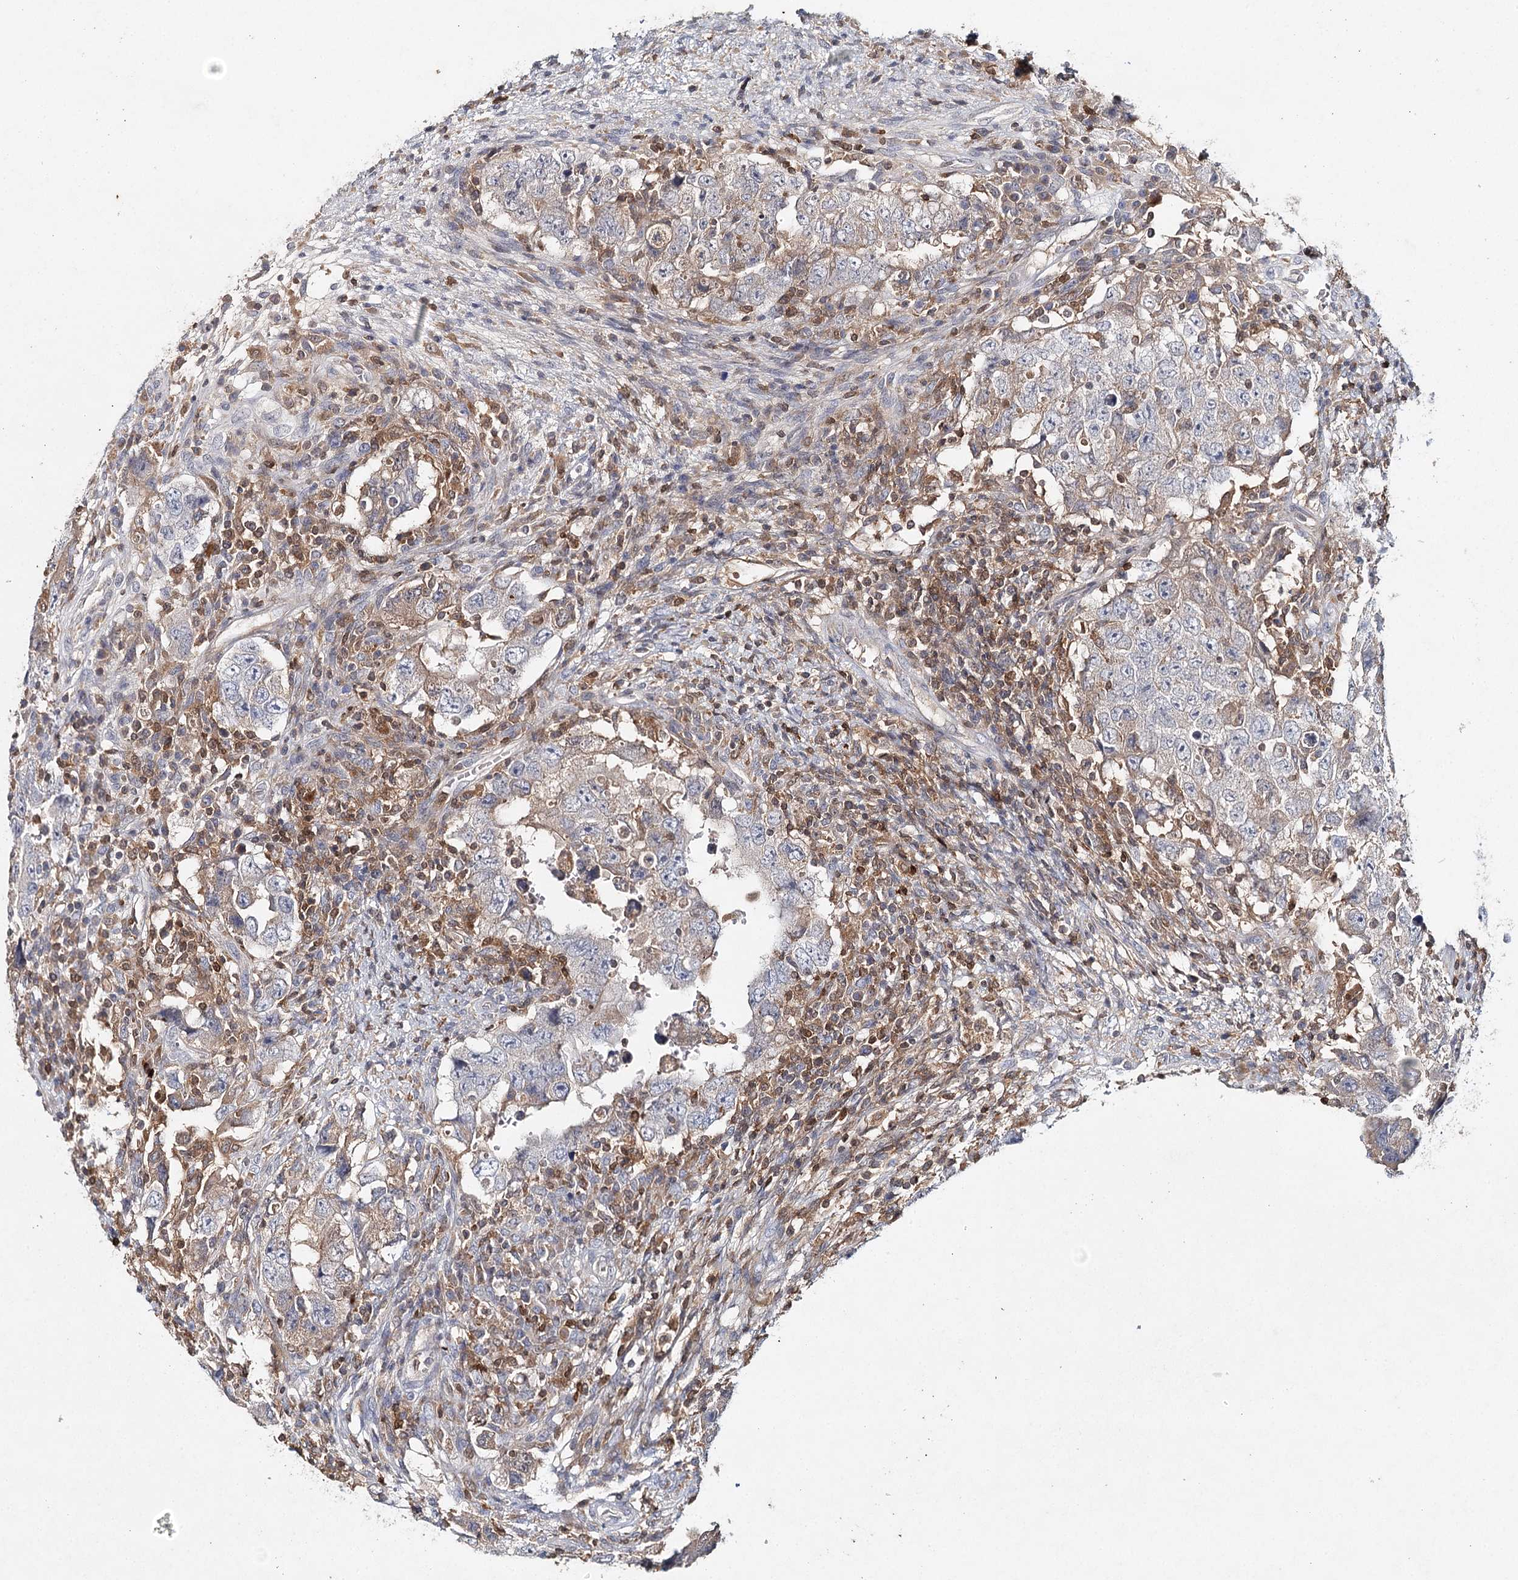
{"staining": {"intensity": "moderate", "quantity": "25%-75%", "location": "cytoplasmic/membranous"}, "tissue": "testis cancer", "cell_type": "Tumor cells", "image_type": "cancer", "snomed": [{"axis": "morphology", "description": "Carcinoma, Embryonal, NOS"}, {"axis": "topography", "description": "Testis"}], "caption": "The immunohistochemical stain labels moderate cytoplasmic/membranous expression in tumor cells of testis embryonal carcinoma tissue. (Brightfield microscopy of DAB IHC at high magnification).", "gene": "SLC41A2", "patient": {"sex": "male", "age": 26}}